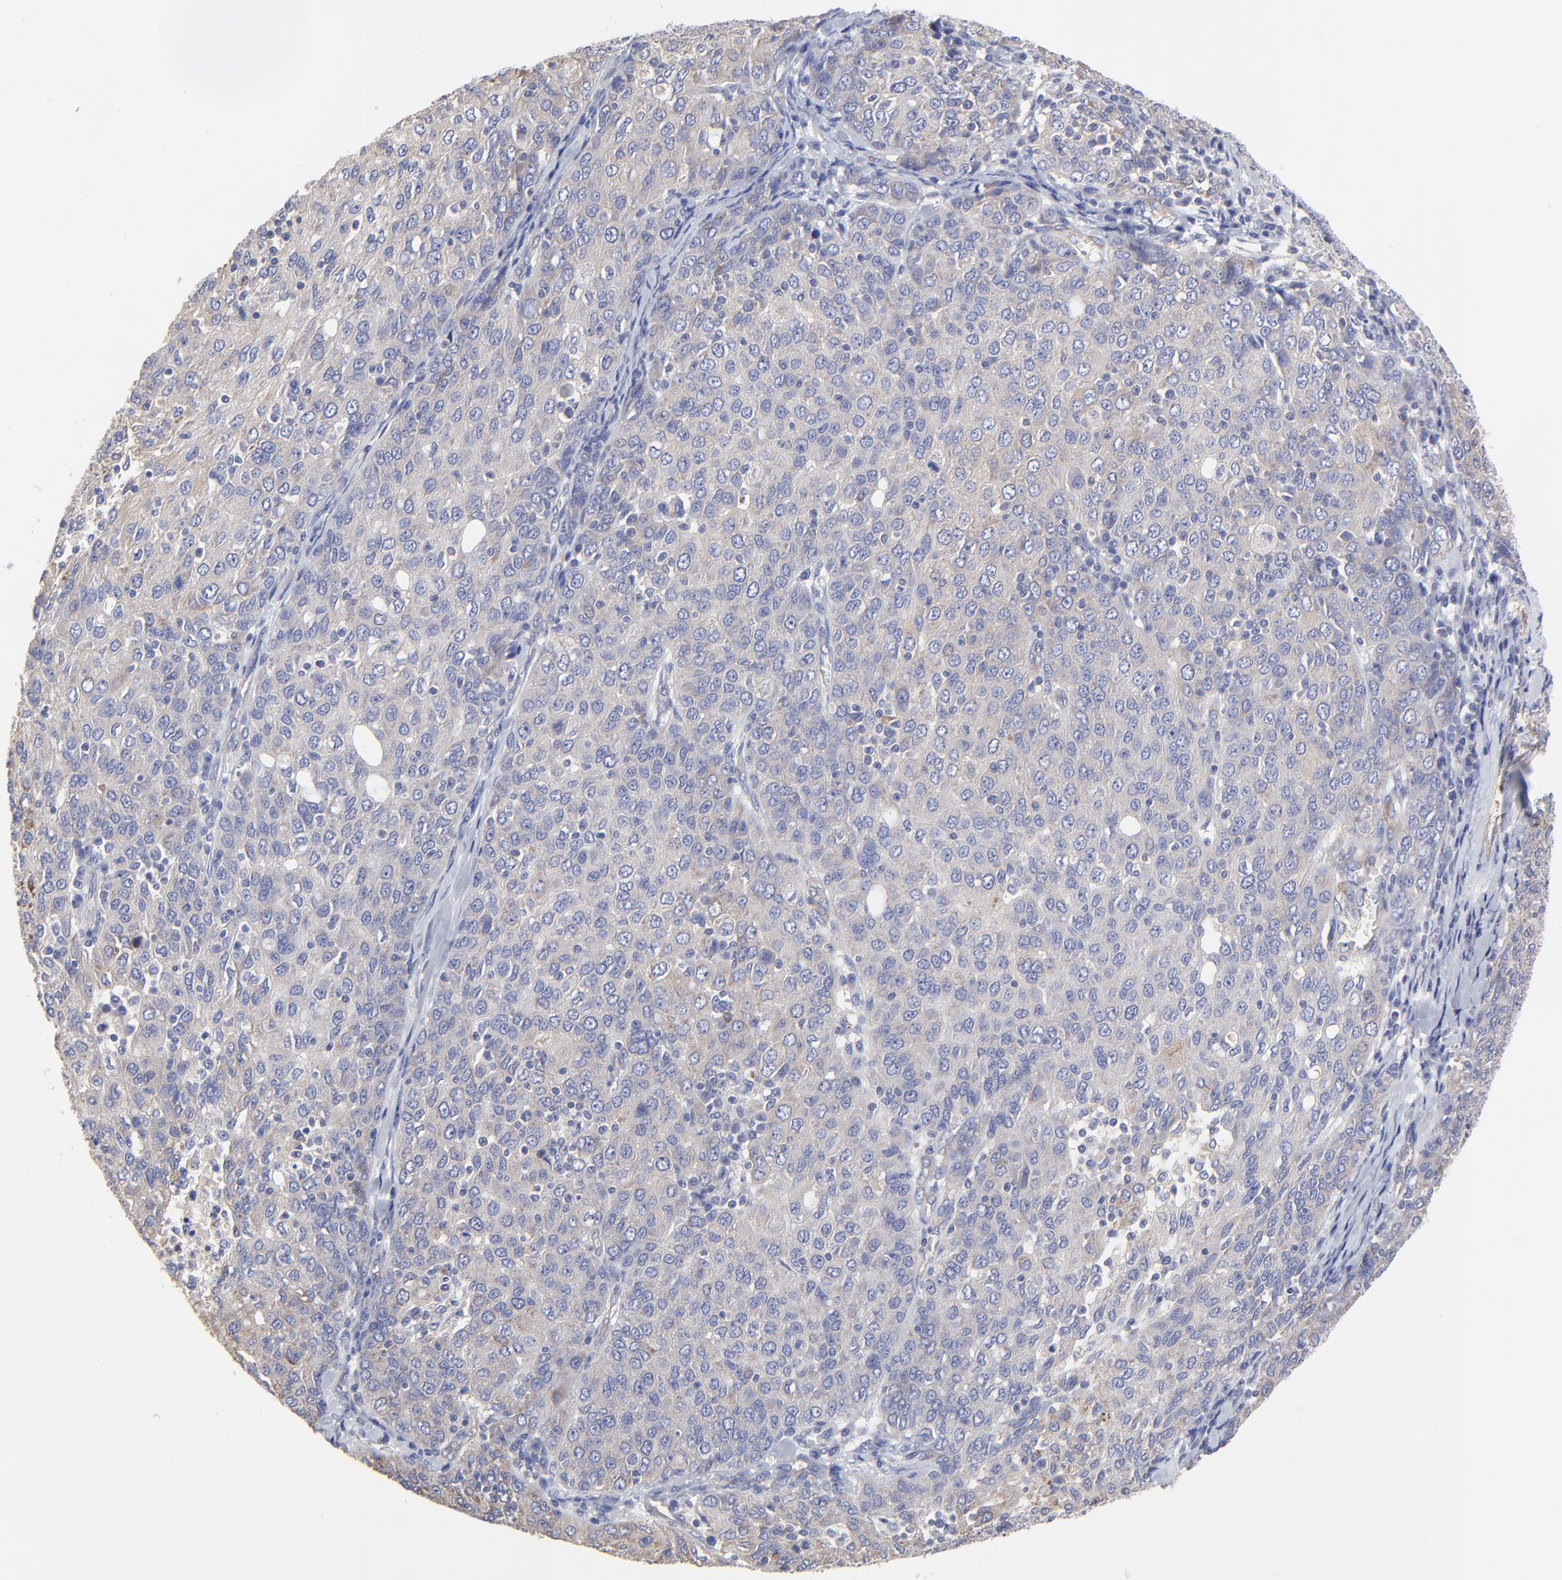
{"staining": {"intensity": "negative", "quantity": "none", "location": "none"}, "tissue": "ovarian cancer", "cell_type": "Tumor cells", "image_type": "cancer", "snomed": [{"axis": "morphology", "description": "Carcinoma, endometroid"}, {"axis": "topography", "description": "Ovary"}], "caption": "The photomicrograph reveals no significant staining in tumor cells of ovarian cancer (endometroid carcinoma). Nuclei are stained in blue.", "gene": "SULF2", "patient": {"sex": "female", "age": 50}}